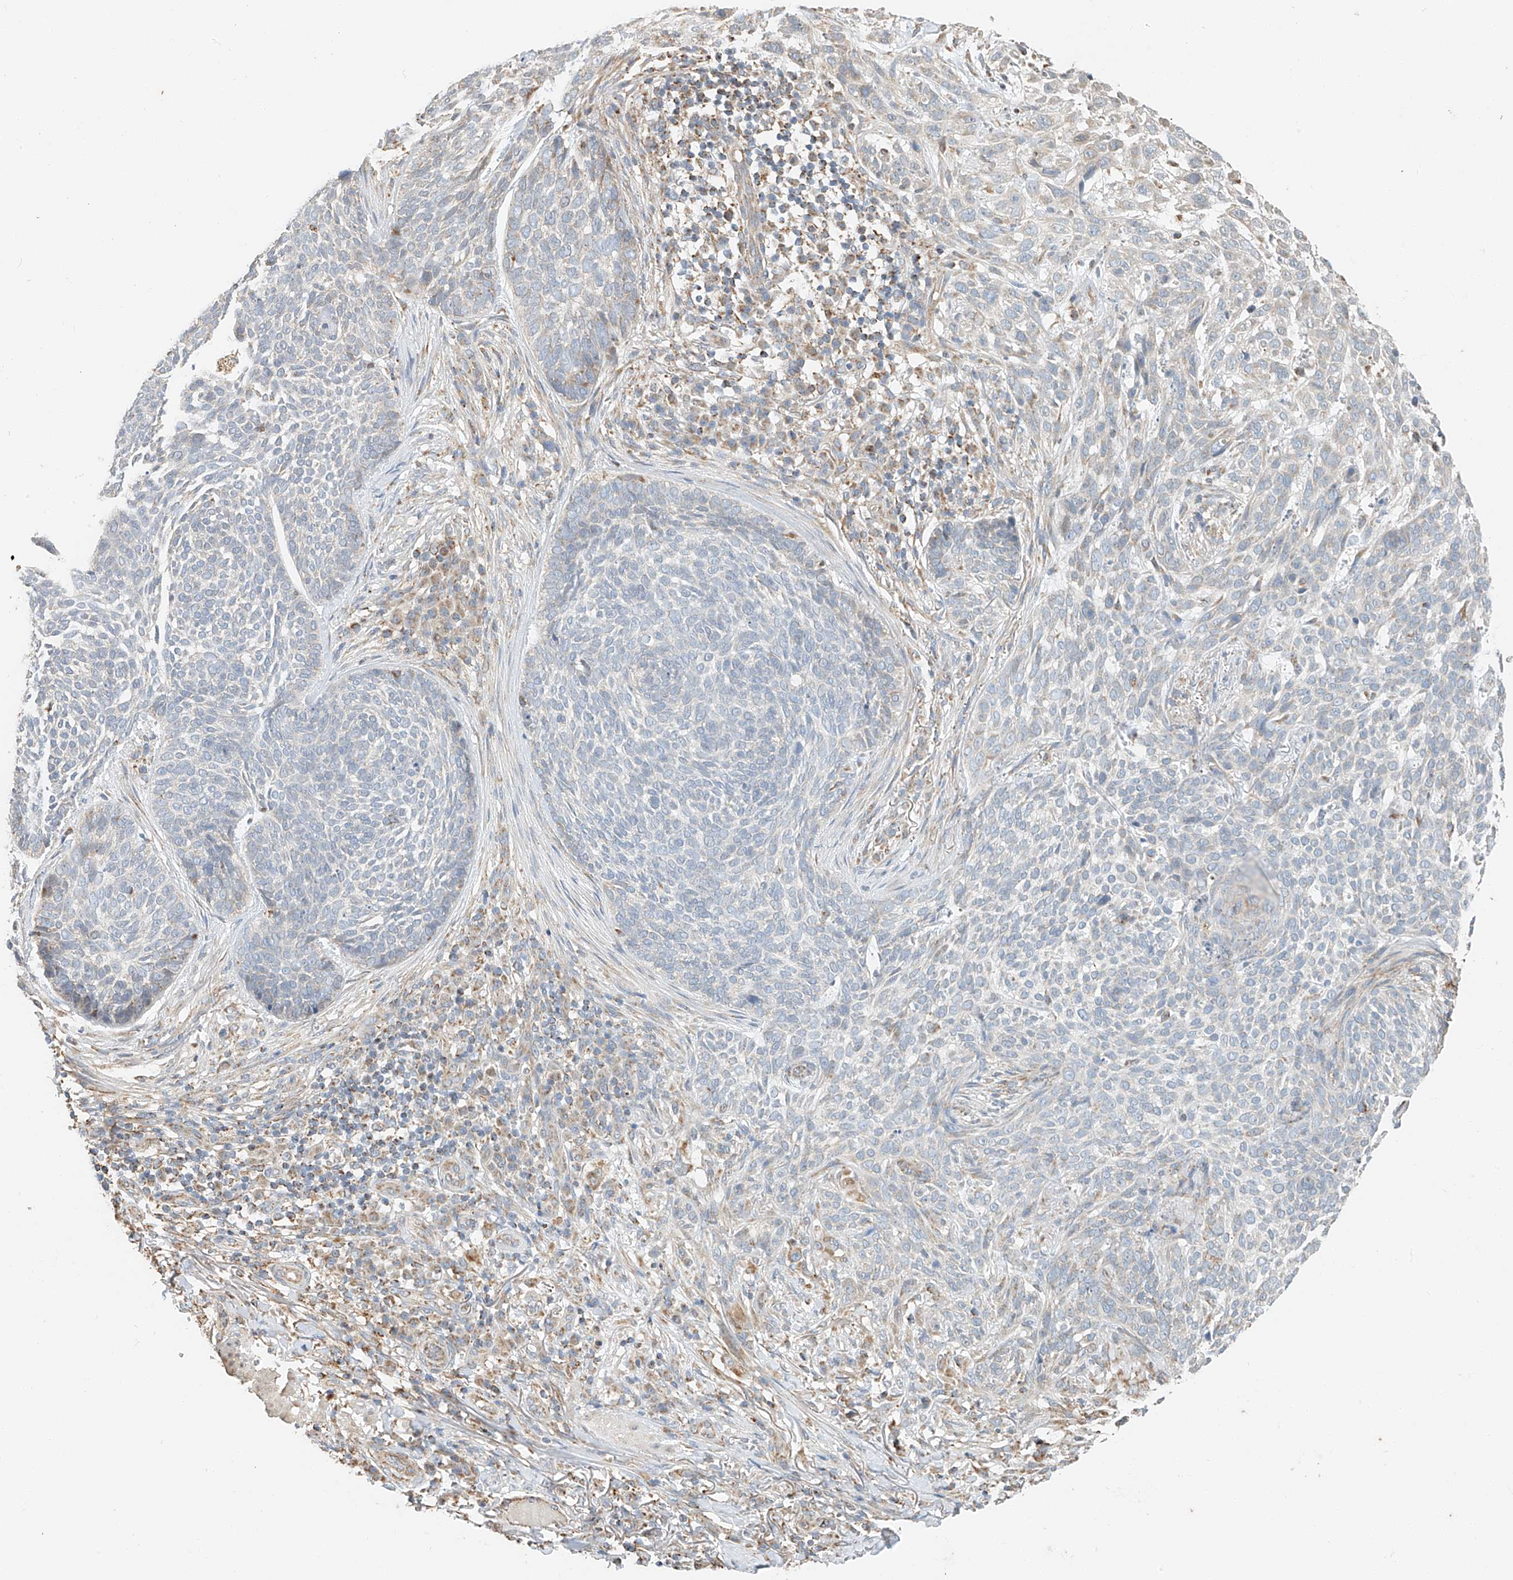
{"staining": {"intensity": "negative", "quantity": "none", "location": "none"}, "tissue": "skin cancer", "cell_type": "Tumor cells", "image_type": "cancer", "snomed": [{"axis": "morphology", "description": "Basal cell carcinoma"}, {"axis": "topography", "description": "Skin"}], "caption": "Immunohistochemistry (IHC) image of human basal cell carcinoma (skin) stained for a protein (brown), which displays no expression in tumor cells. The staining is performed using DAB brown chromogen with nuclei counter-stained in using hematoxylin.", "gene": "YIPF7", "patient": {"sex": "female", "age": 64}}